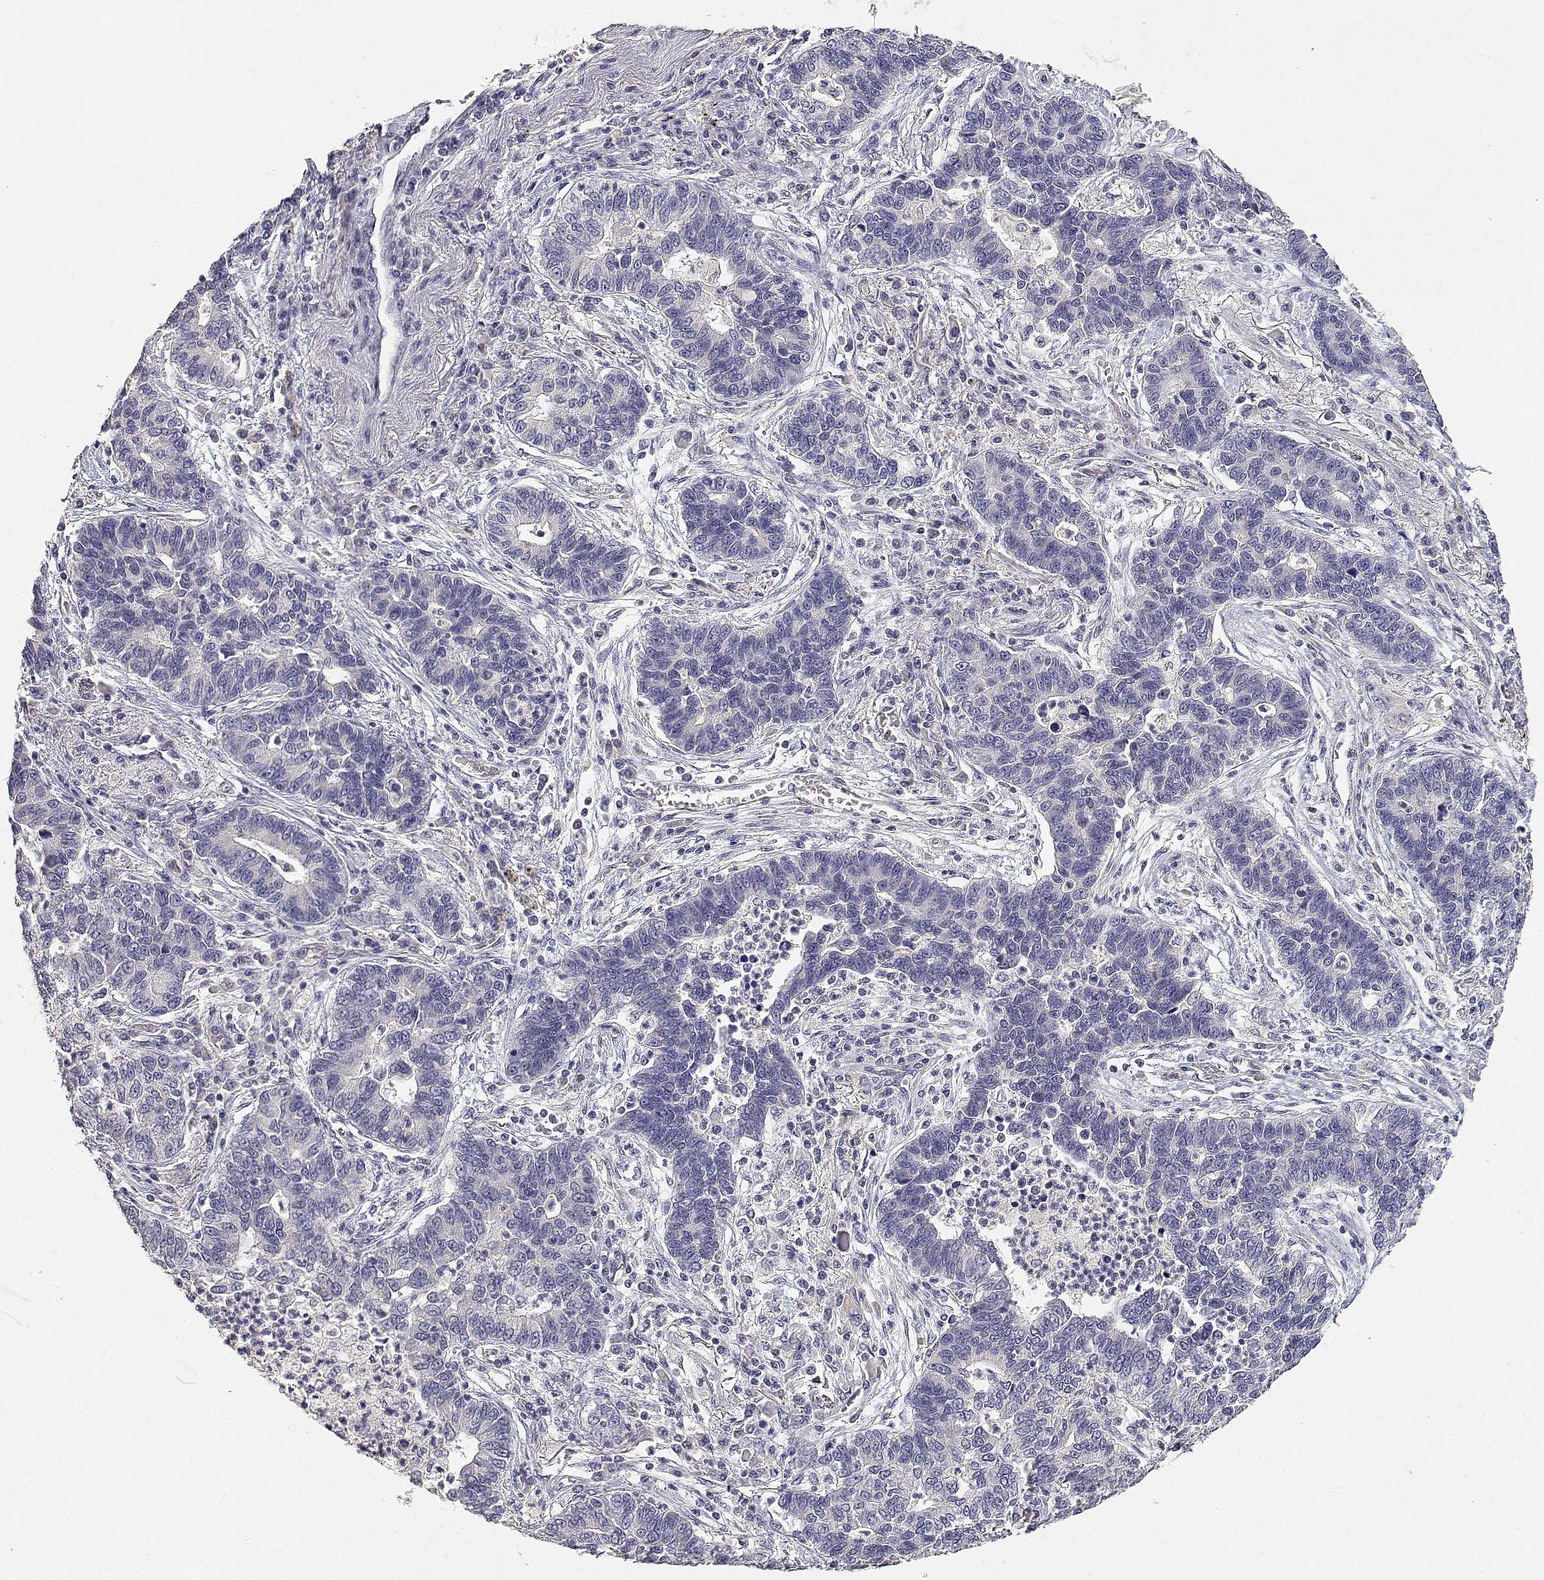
{"staining": {"intensity": "negative", "quantity": "none", "location": "none"}, "tissue": "lung cancer", "cell_type": "Tumor cells", "image_type": "cancer", "snomed": [{"axis": "morphology", "description": "Adenocarcinoma, NOS"}, {"axis": "topography", "description": "Lung"}], "caption": "The photomicrograph shows no staining of tumor cells in lung adenocarcinoma.", "gene": "ADA", "patient": {"sex": "female", "age": 57}}